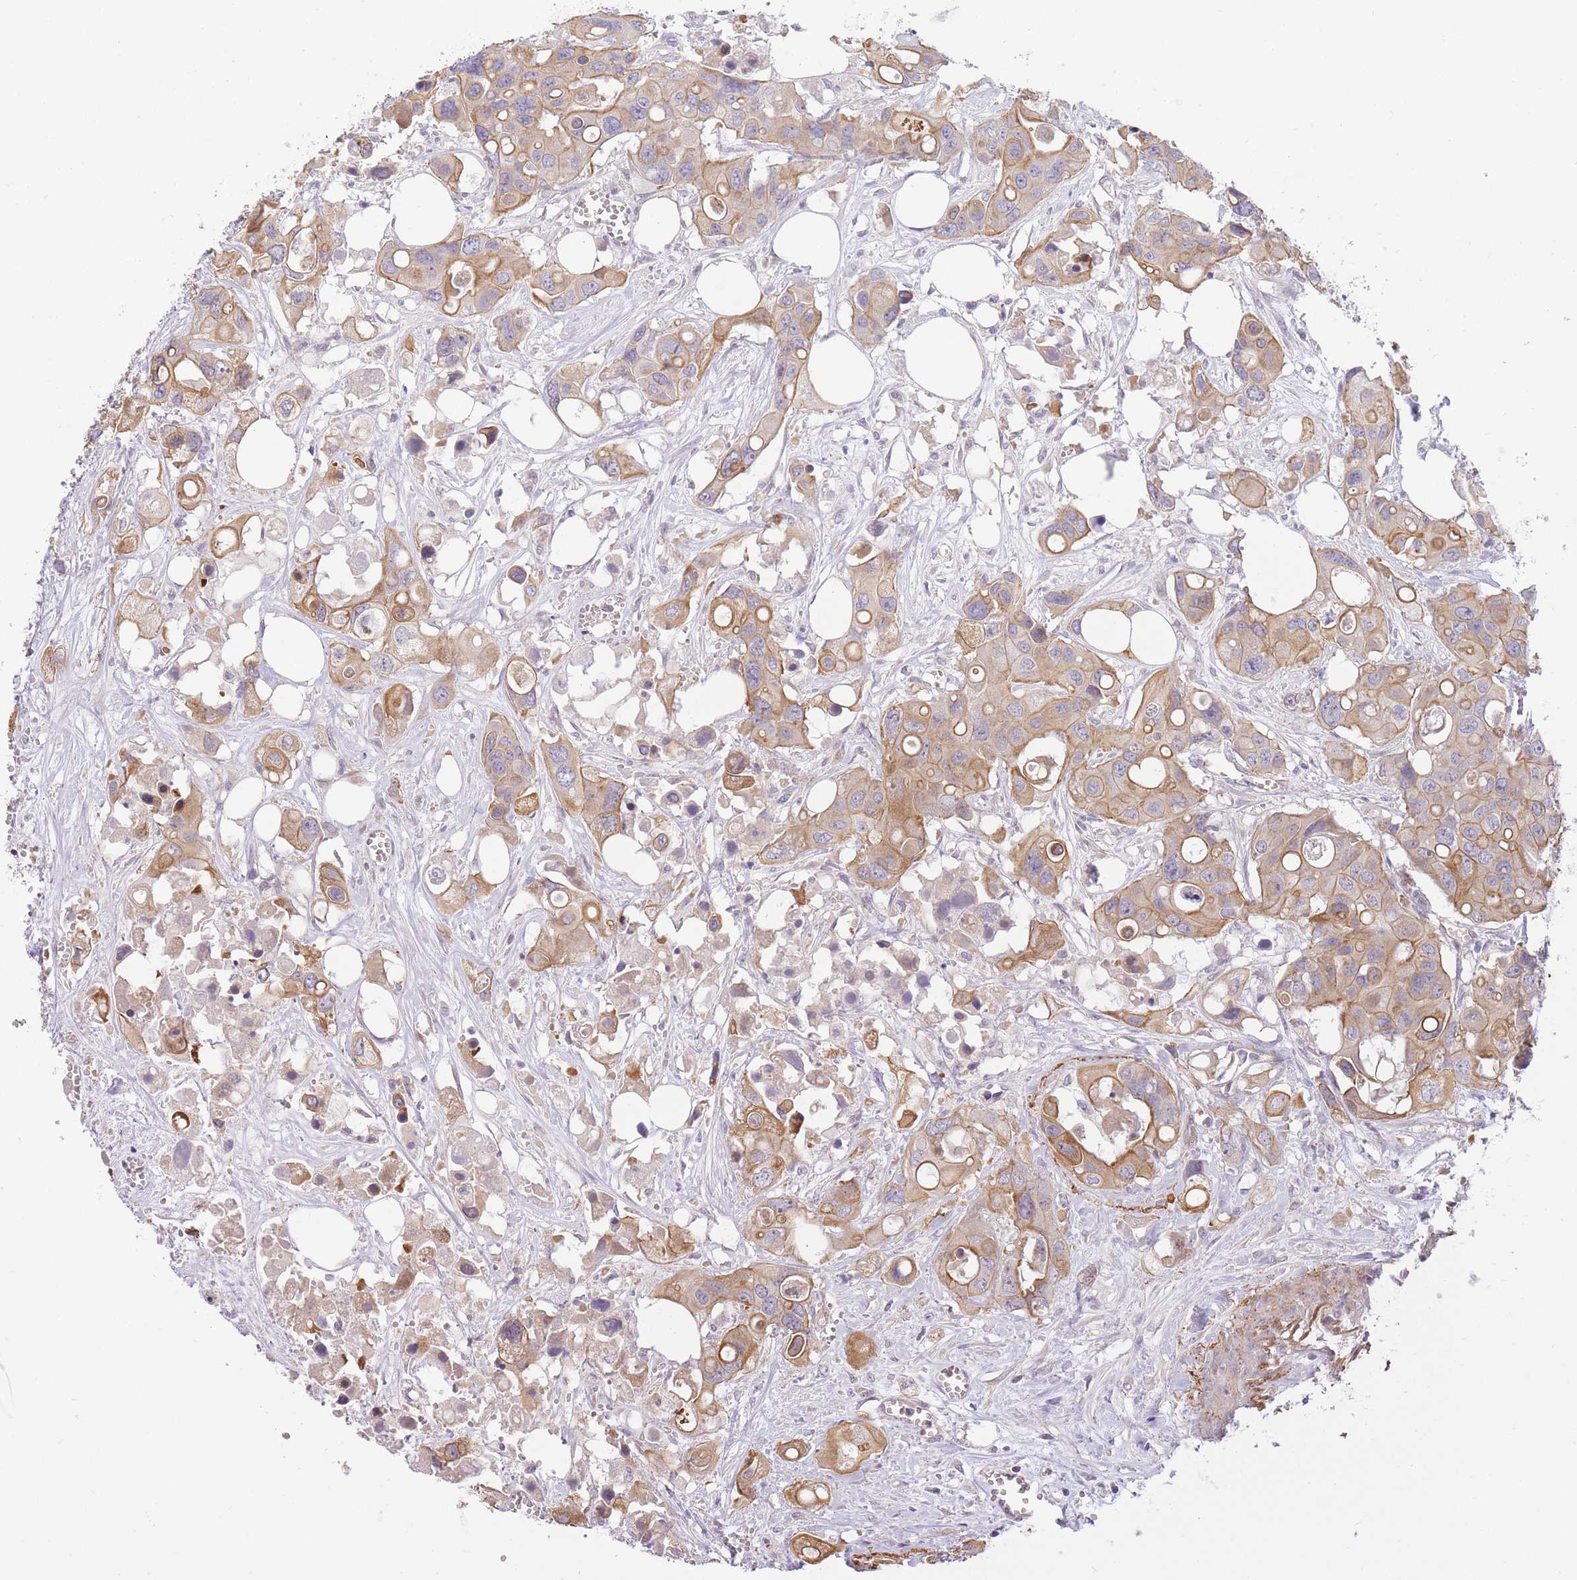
{"staining": {"intensity": "moderate", "quantity": ">75%", "location": "cytoplasmic/membranous"}, "tissue": "colorectal cancer", "cell_type": "Tumor cells", "image_type": "cancer", "snomed": [{"axis": "morphology", "description": "Adenocarcinoma, NOS"}, {"axis": "topography", "description": "Colon"}], "caption": "IHC histopathology image of human colorectal cancer (adenocarcinoma) stained for a protein (brown), which demonstrates medium levels of moderate cytoplasmic/membranous expression in approximately >75% of tumor cells.", "gene": "REV1", "patient": {"sex": "male", "age": 77}}